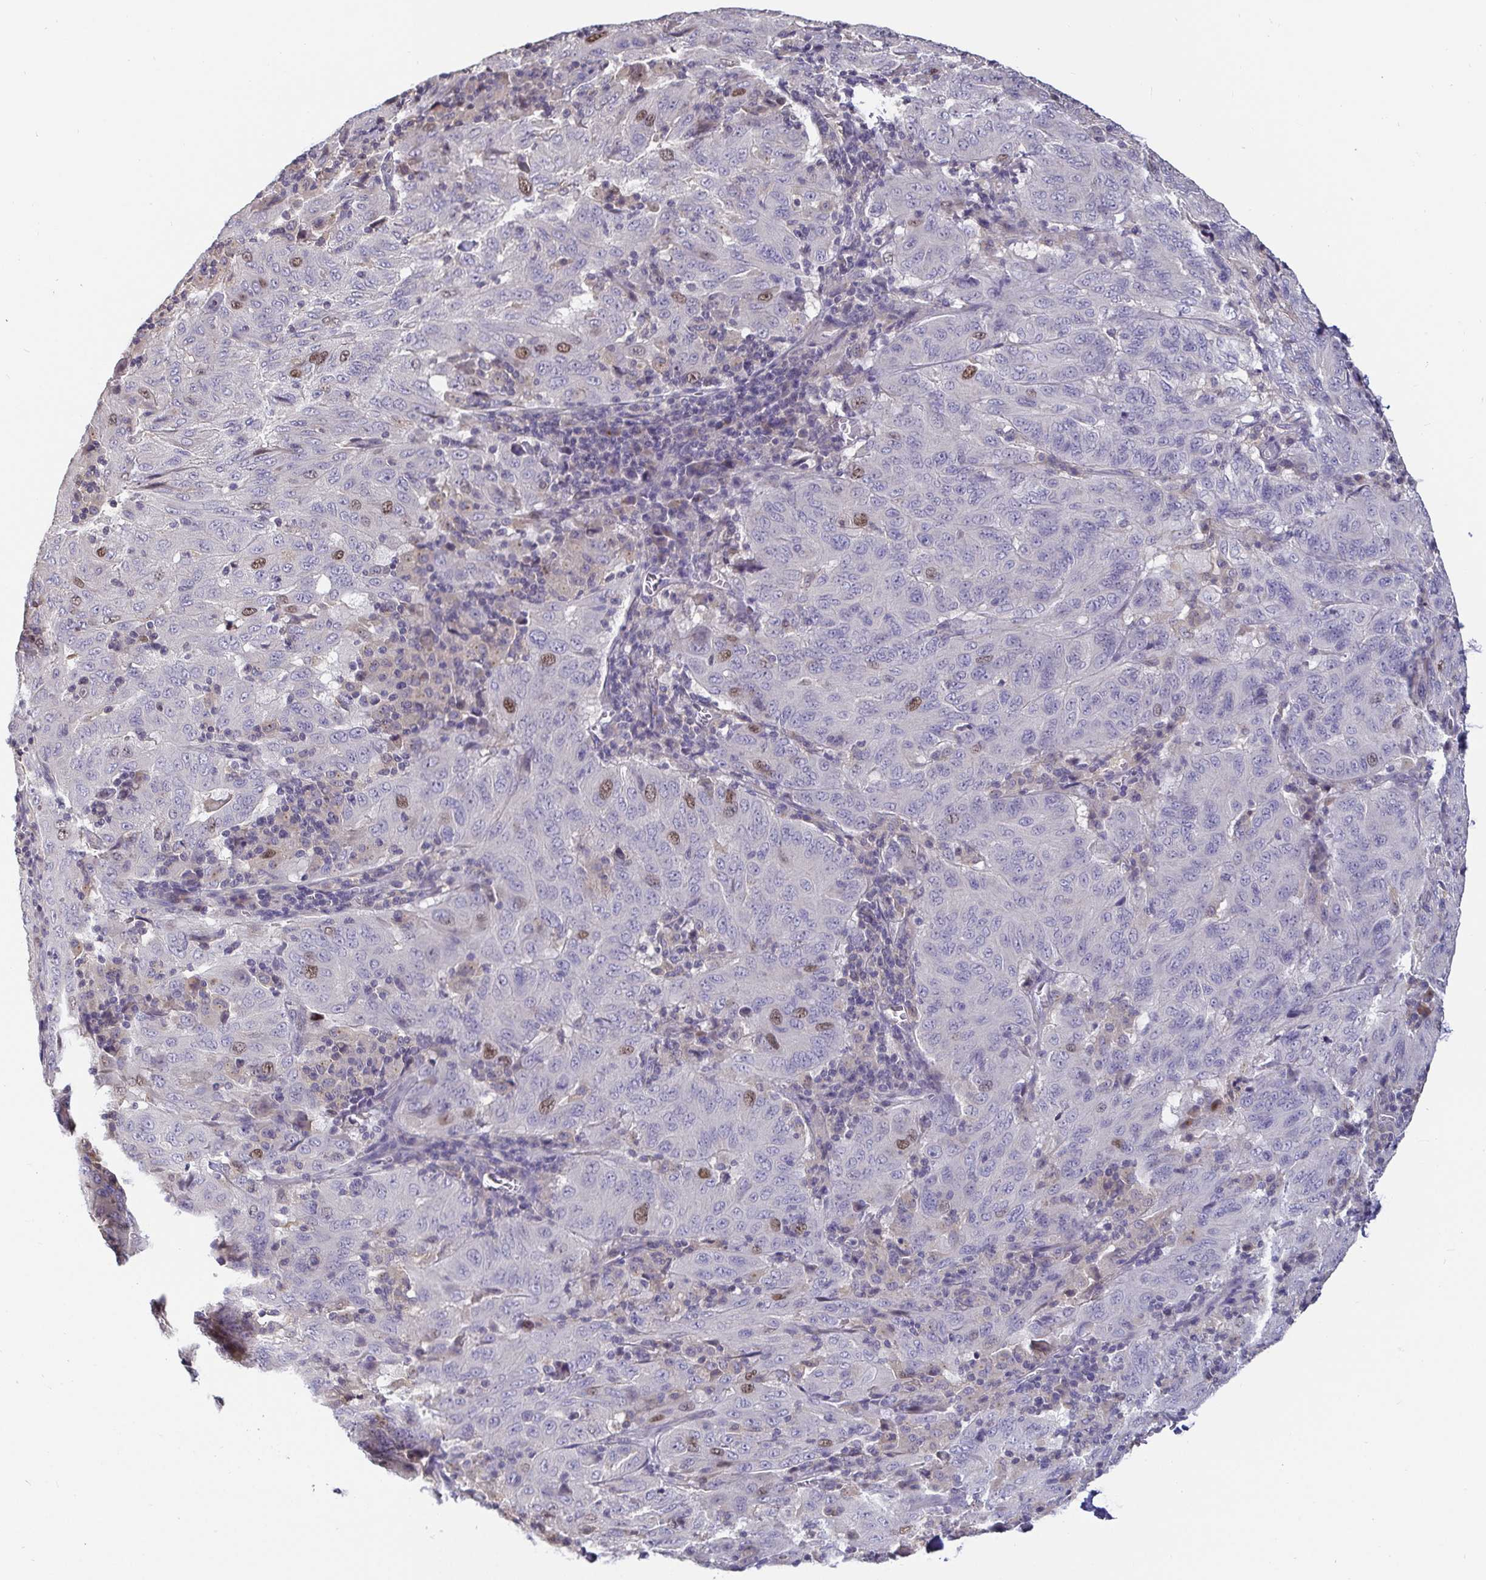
{"staining": {"intensity": "moderate", "quantity": "<25%", "location": "nuclear"}, "tissue": "pancreatic cancer", "cell_type": "Tumor cells", "image_type": "cancer", "snomed": [{"axis": "morphology", "description": "Adenocarcinoma, NOS"}, {"axis": "topography", "description": "Pancreas"}], "caption": "Pancreatic cancer stained with IHC shows moderate nuclear expression in approximately <25% of tumor cells. Nuclei are stained in blue.", "gene": "ANLN", "patient": {"sex": "male", "age": 63}}